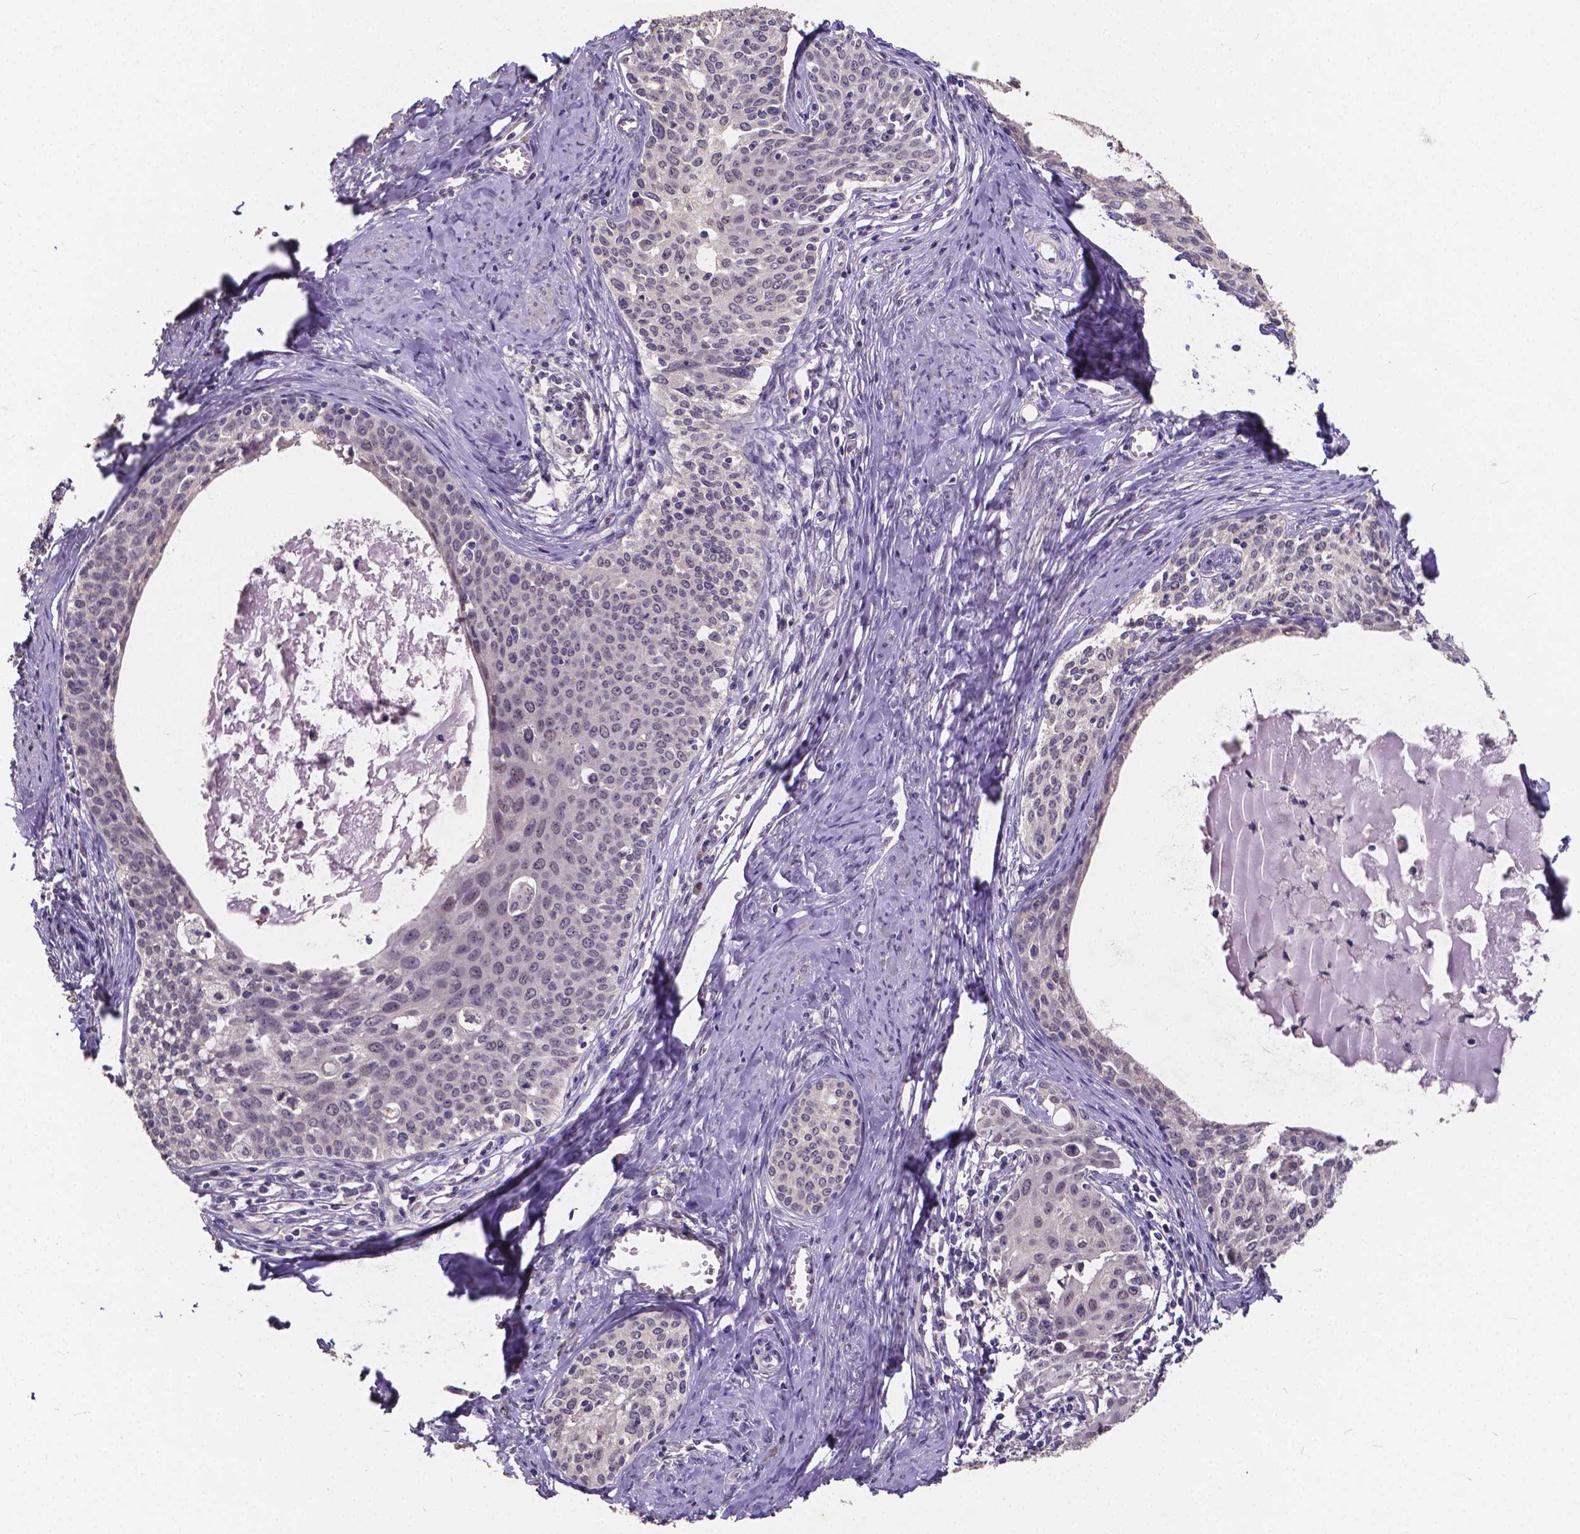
{"staining": {"intensity": "negative", "quantity": "none", "location": "none"}, "tissue": "cervical cancer", "cell_type": "Tumor cells", "image_type": "cancer", "snomed": [{"axis": "morphology", "description": "Squamous cell carcinoma, NOS"}, {"axis": "morphology", "description": "Adenocarcinoma, NOS"}, {"axis": "topography", "description": "Cervix"}], "caption": "Protein analysis of cervical squamous cell carcinoma shows no significant positivity in tumor cells. (DAB (3,3'-diaminobenzidine) IHC visualized using brightfield microscopy, high magnification).", "gene": "CTNNA2", "patient": {"sex": "female", "age": 52}}